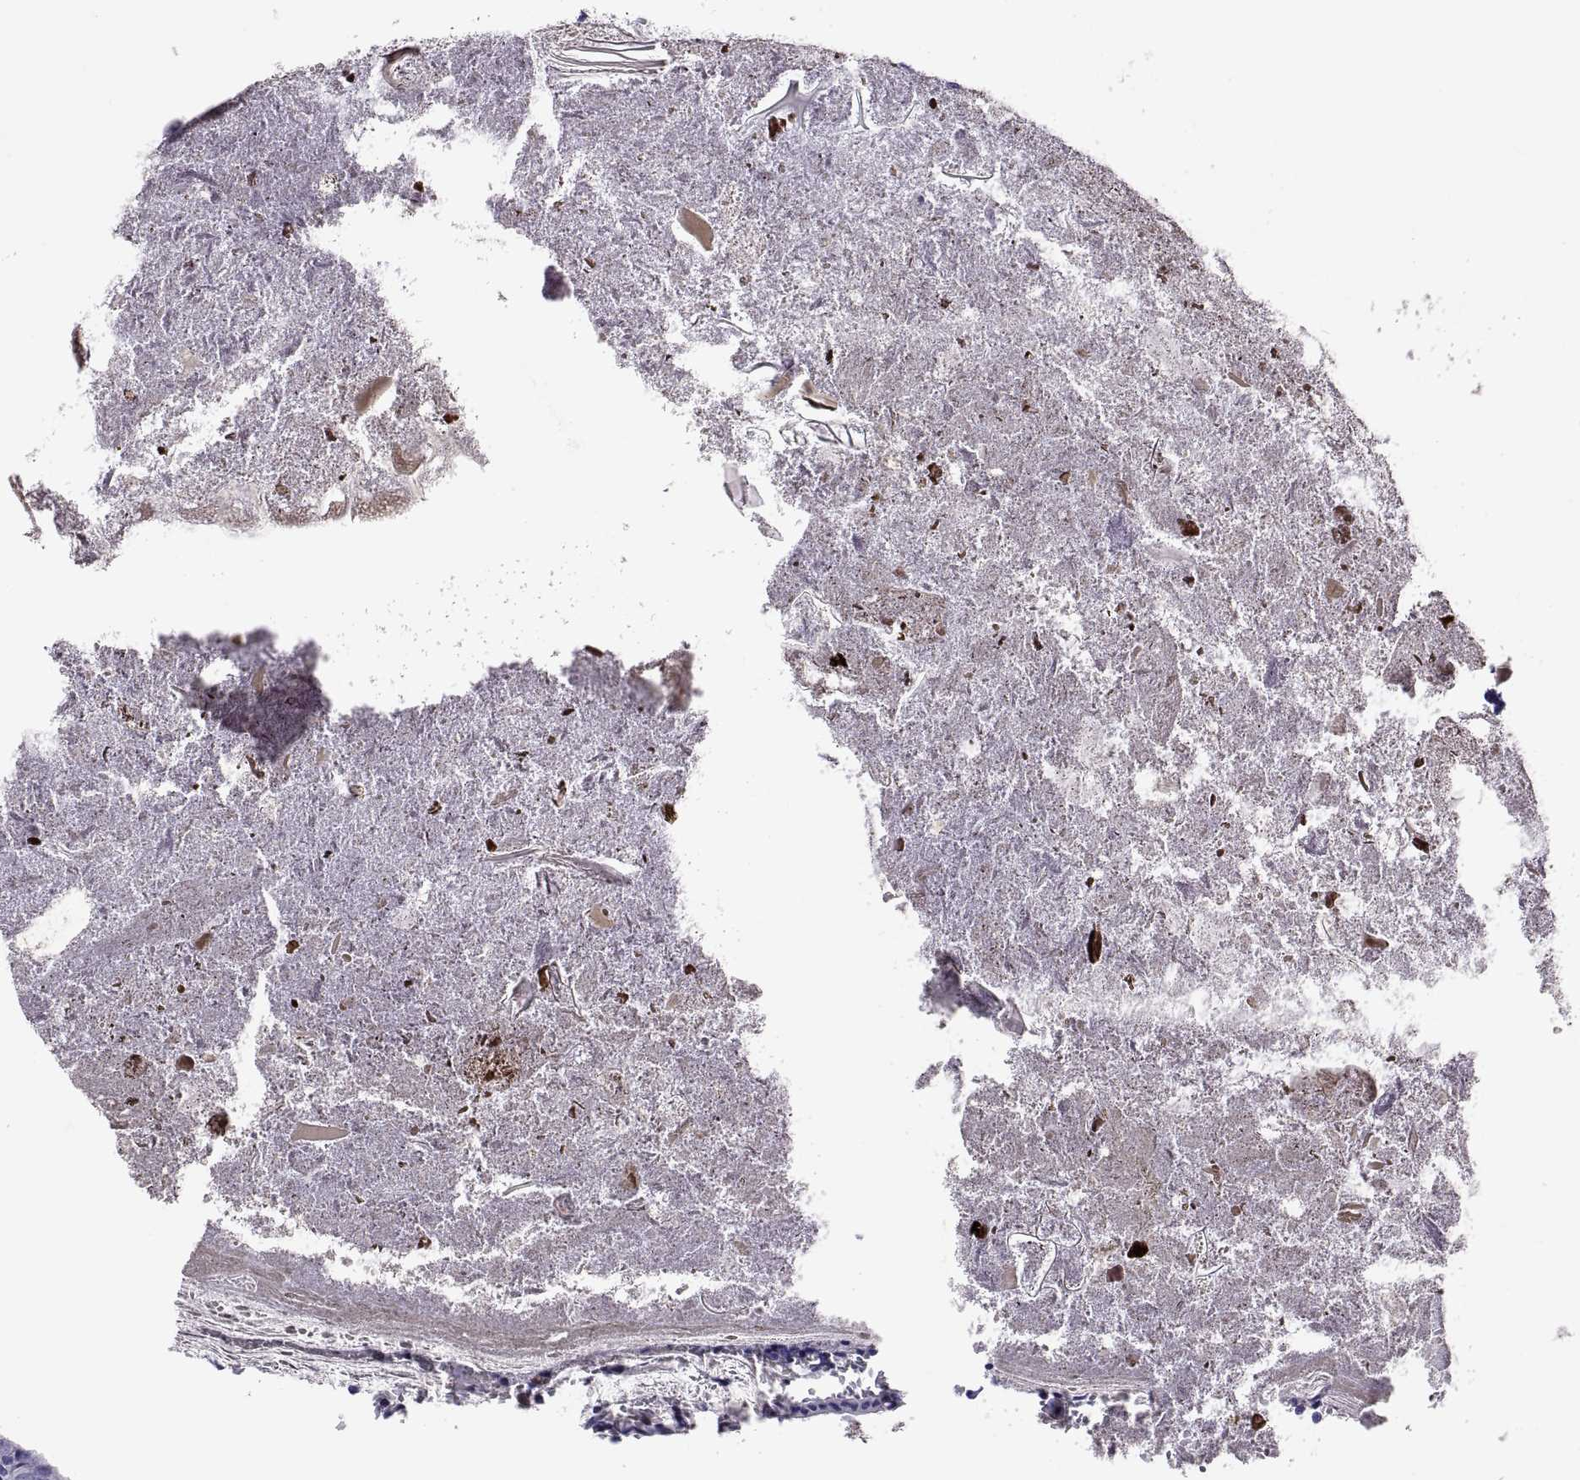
{"staining": {"intensity": "negative", "quantity": "none", "location": "none"}, "tissue": "appendix", "cell_type": "Glandular cells", "image_type": "normal", "snomed": [{"axis": "morphology", "description": "Normal tissue, NOS"}, {"axis": "topography", "description": "Appendix"}], "caption": "An immunohistochemistry (IHC) histopathology image of benign appendix is shown. There is no staining in glandular cells of appendix.", "gene": "QRICH2", "patient": {"sex": "female", "age": 23}}